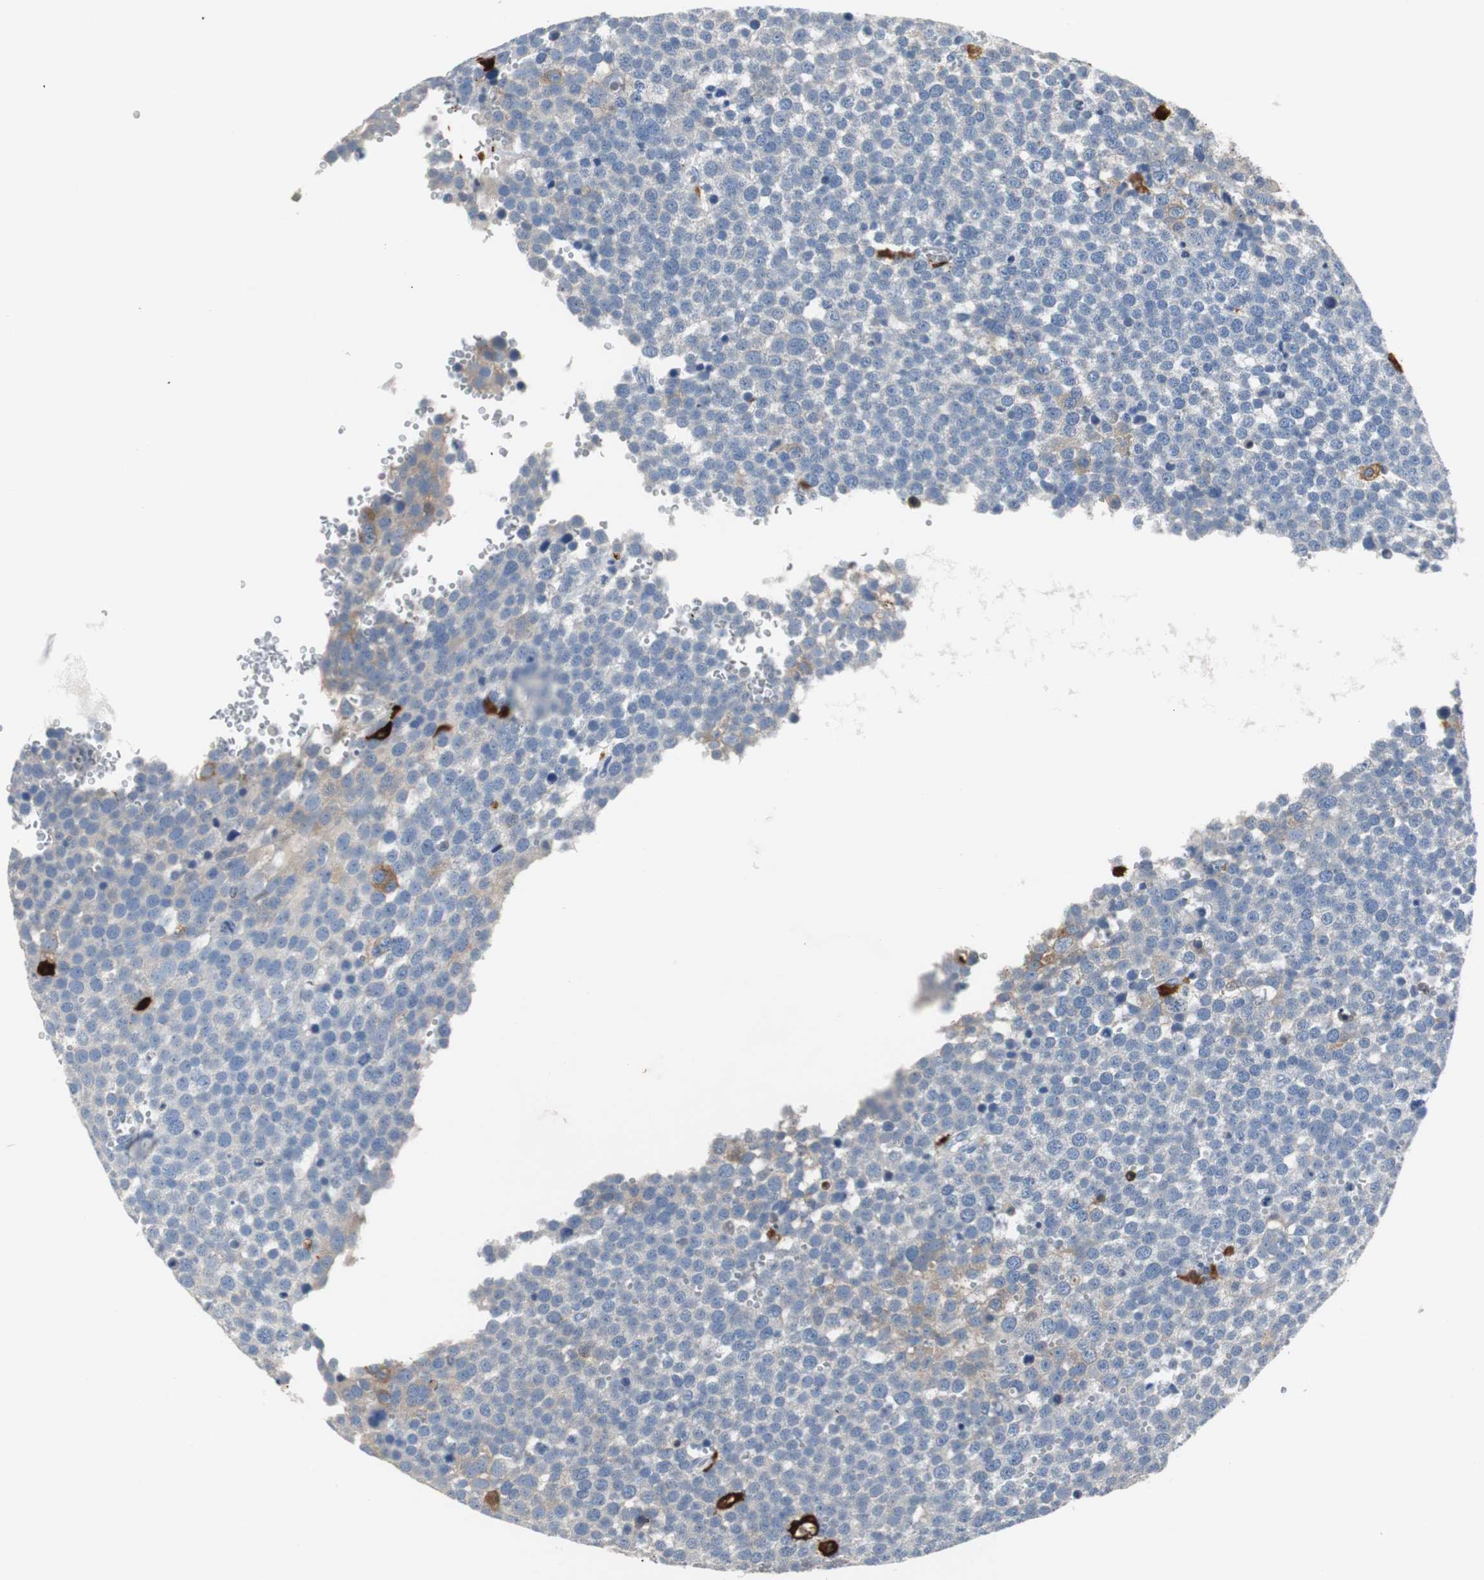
{"staining": {"intensity": "moderate", "quantity": "<25%", "location": "cytoplasmic/membranous"}, "tissue": "testis cancer", "cell_type": "Tumor cells", "image_type": "cancer", "snomed": [{"axis": "morphology", "description": "Seminoma, NOS"}, {"axis": "topography", "description": "Testis"}], "caption": "IHC of human seminoma (testis) reveals low levels of moderate cytoplasmic/membranous expression in about <25% of tumor cells.", "gene": "PI15", "patient": {"sex": "male", "age": 71}}